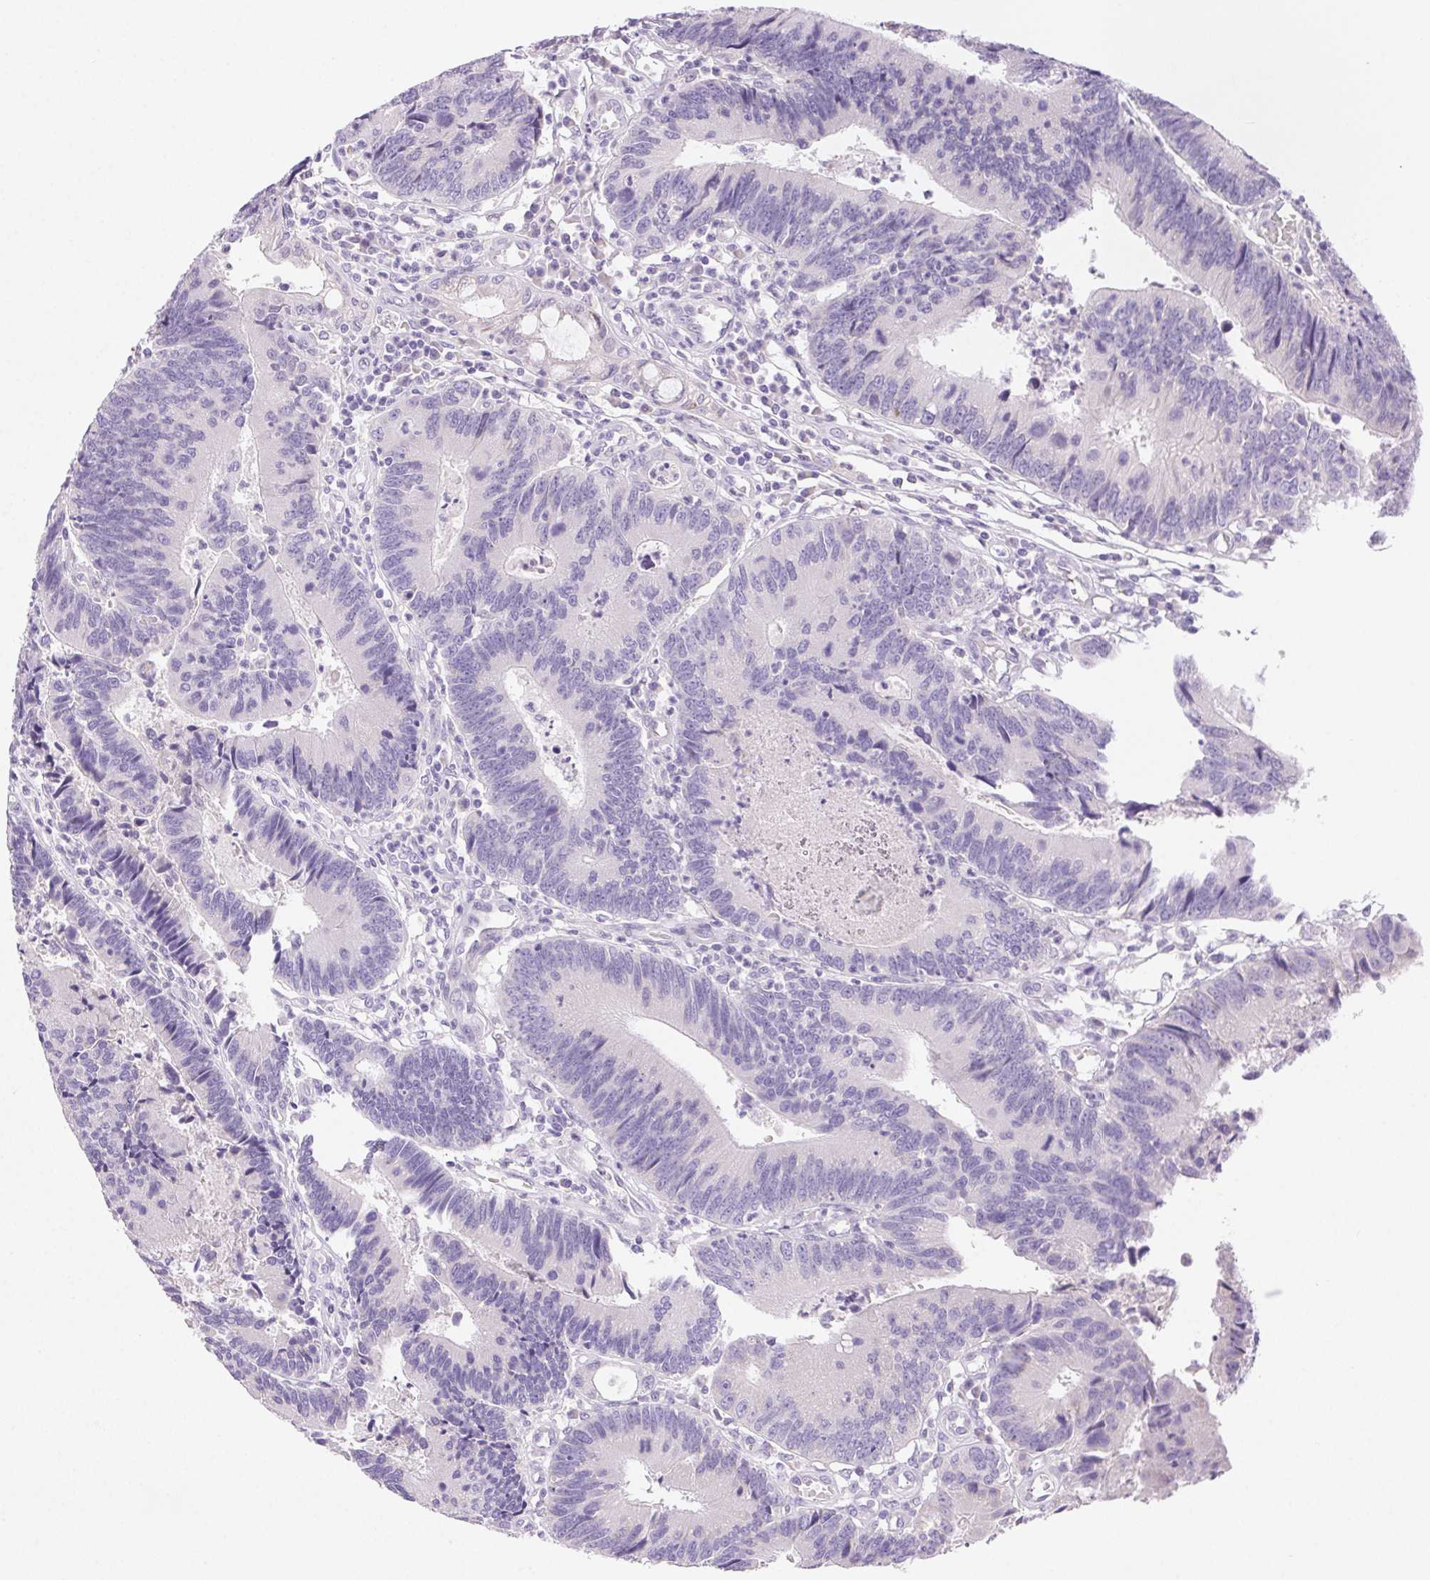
{"staining": {"intensity": "negative", "quantity": "none", "location": "none"}, "tissue": "colorectal cancer", "cell_type": "Tumor cells", "image_type": "cancer", "snomed": [{"axis": "morphology", "description": "Adenocarcinoma, NOS"}, {"axis": "topography", "description": "Colon"}], "caption": "The micrograph displays no significant staining in tumor cells of colorectal cancer.", "gene": "ARHGAP11B", "patient": {"sex": "female", "age": 67}}